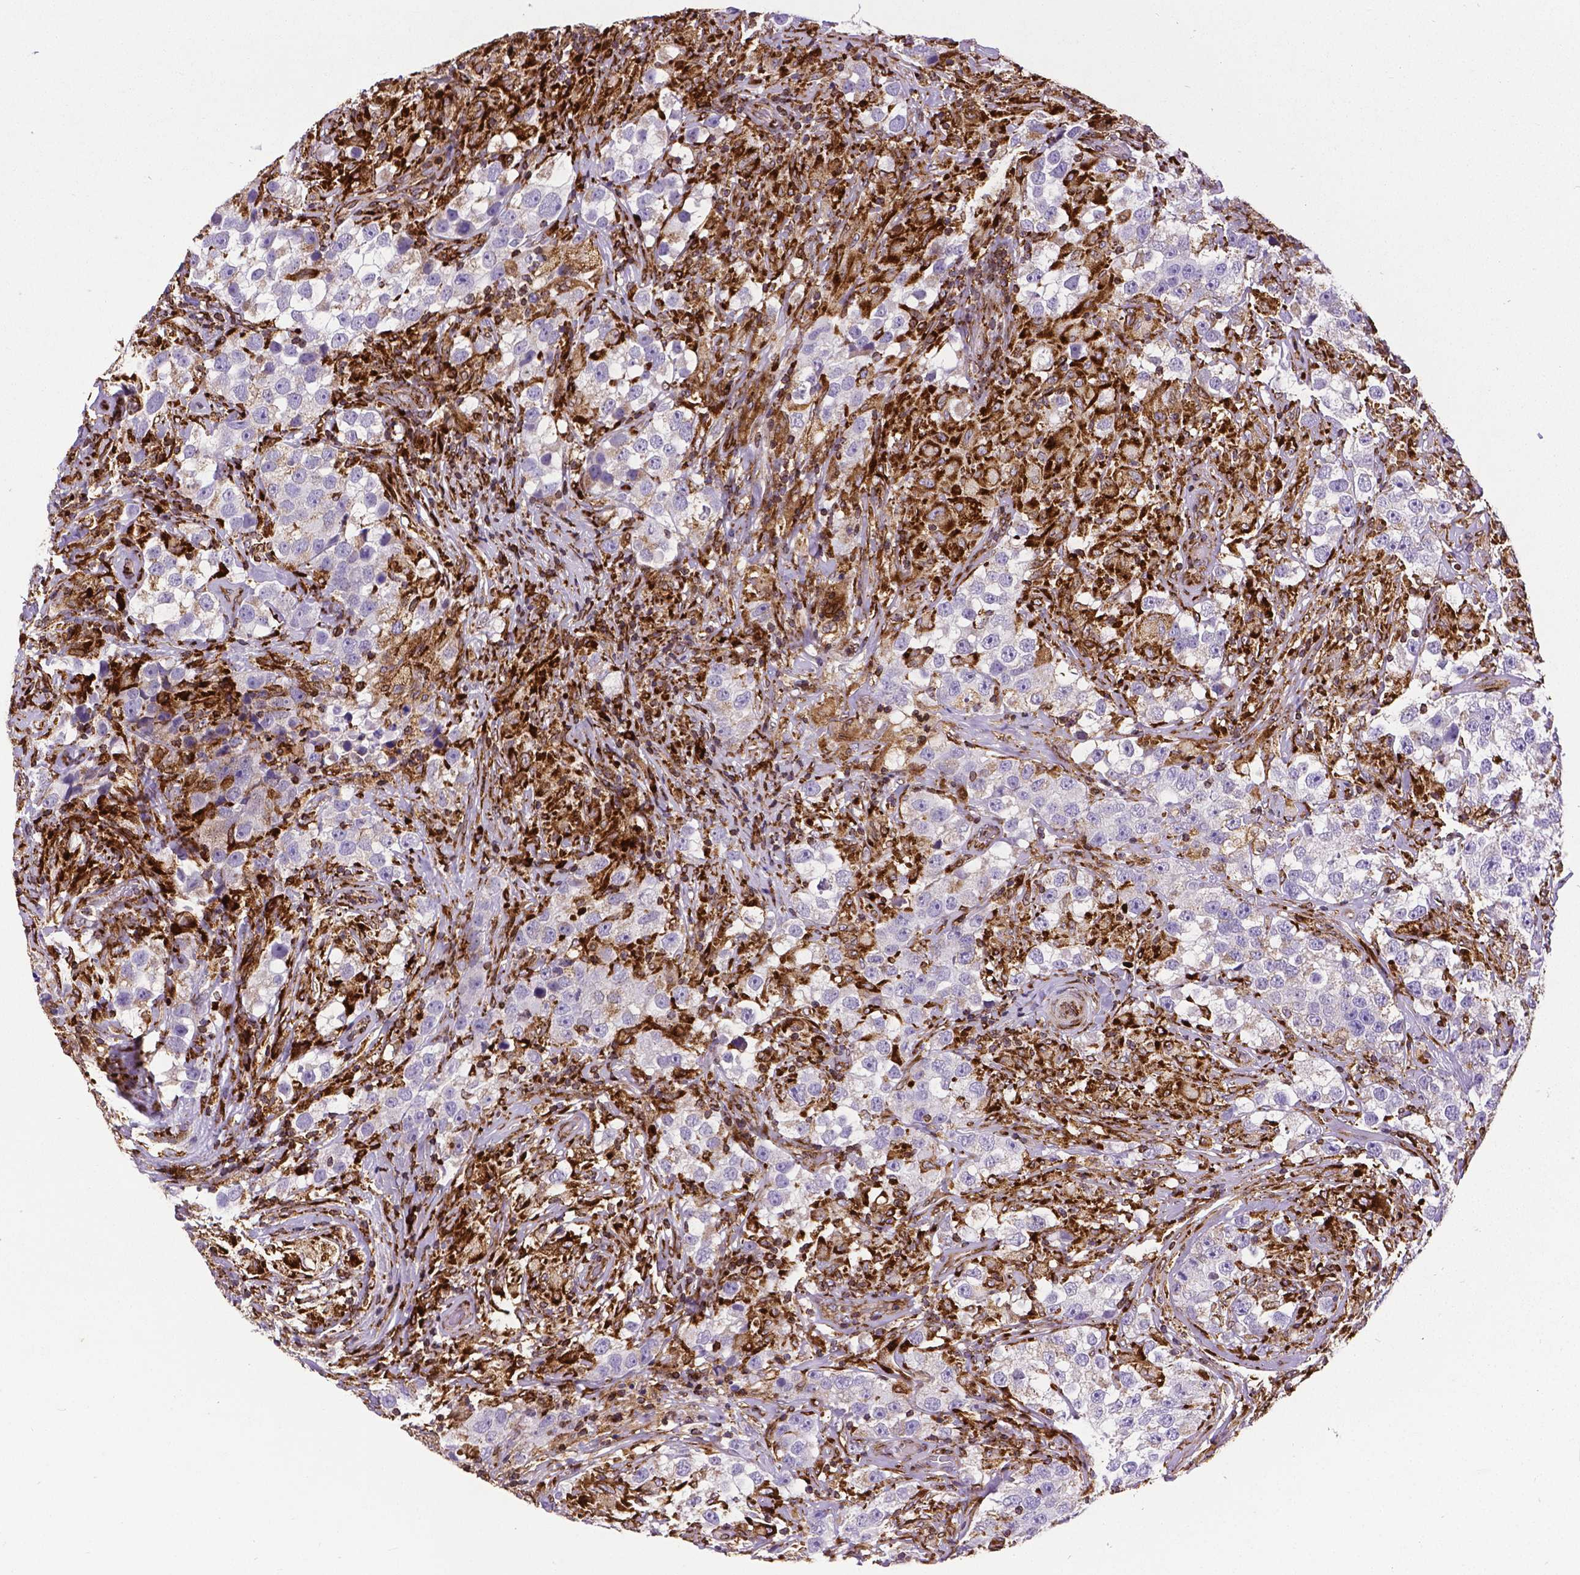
{"staining": {"intensity": "negative", "quantity": "none", "location": "none"}, "tissue": "testis cancer", "cell_type": "Tumor cells", "image_type": "cancer", "snomed": [{"axis": "morphology", "description": "Seminoma, NOS"}, {"axis": "topography", "description": "Testis"}], "caption": "Tumor cells are negative for brown protein staining in testis cancer.", "gene": "MTDH", "patient": {"sex": "male", "age": 46}}